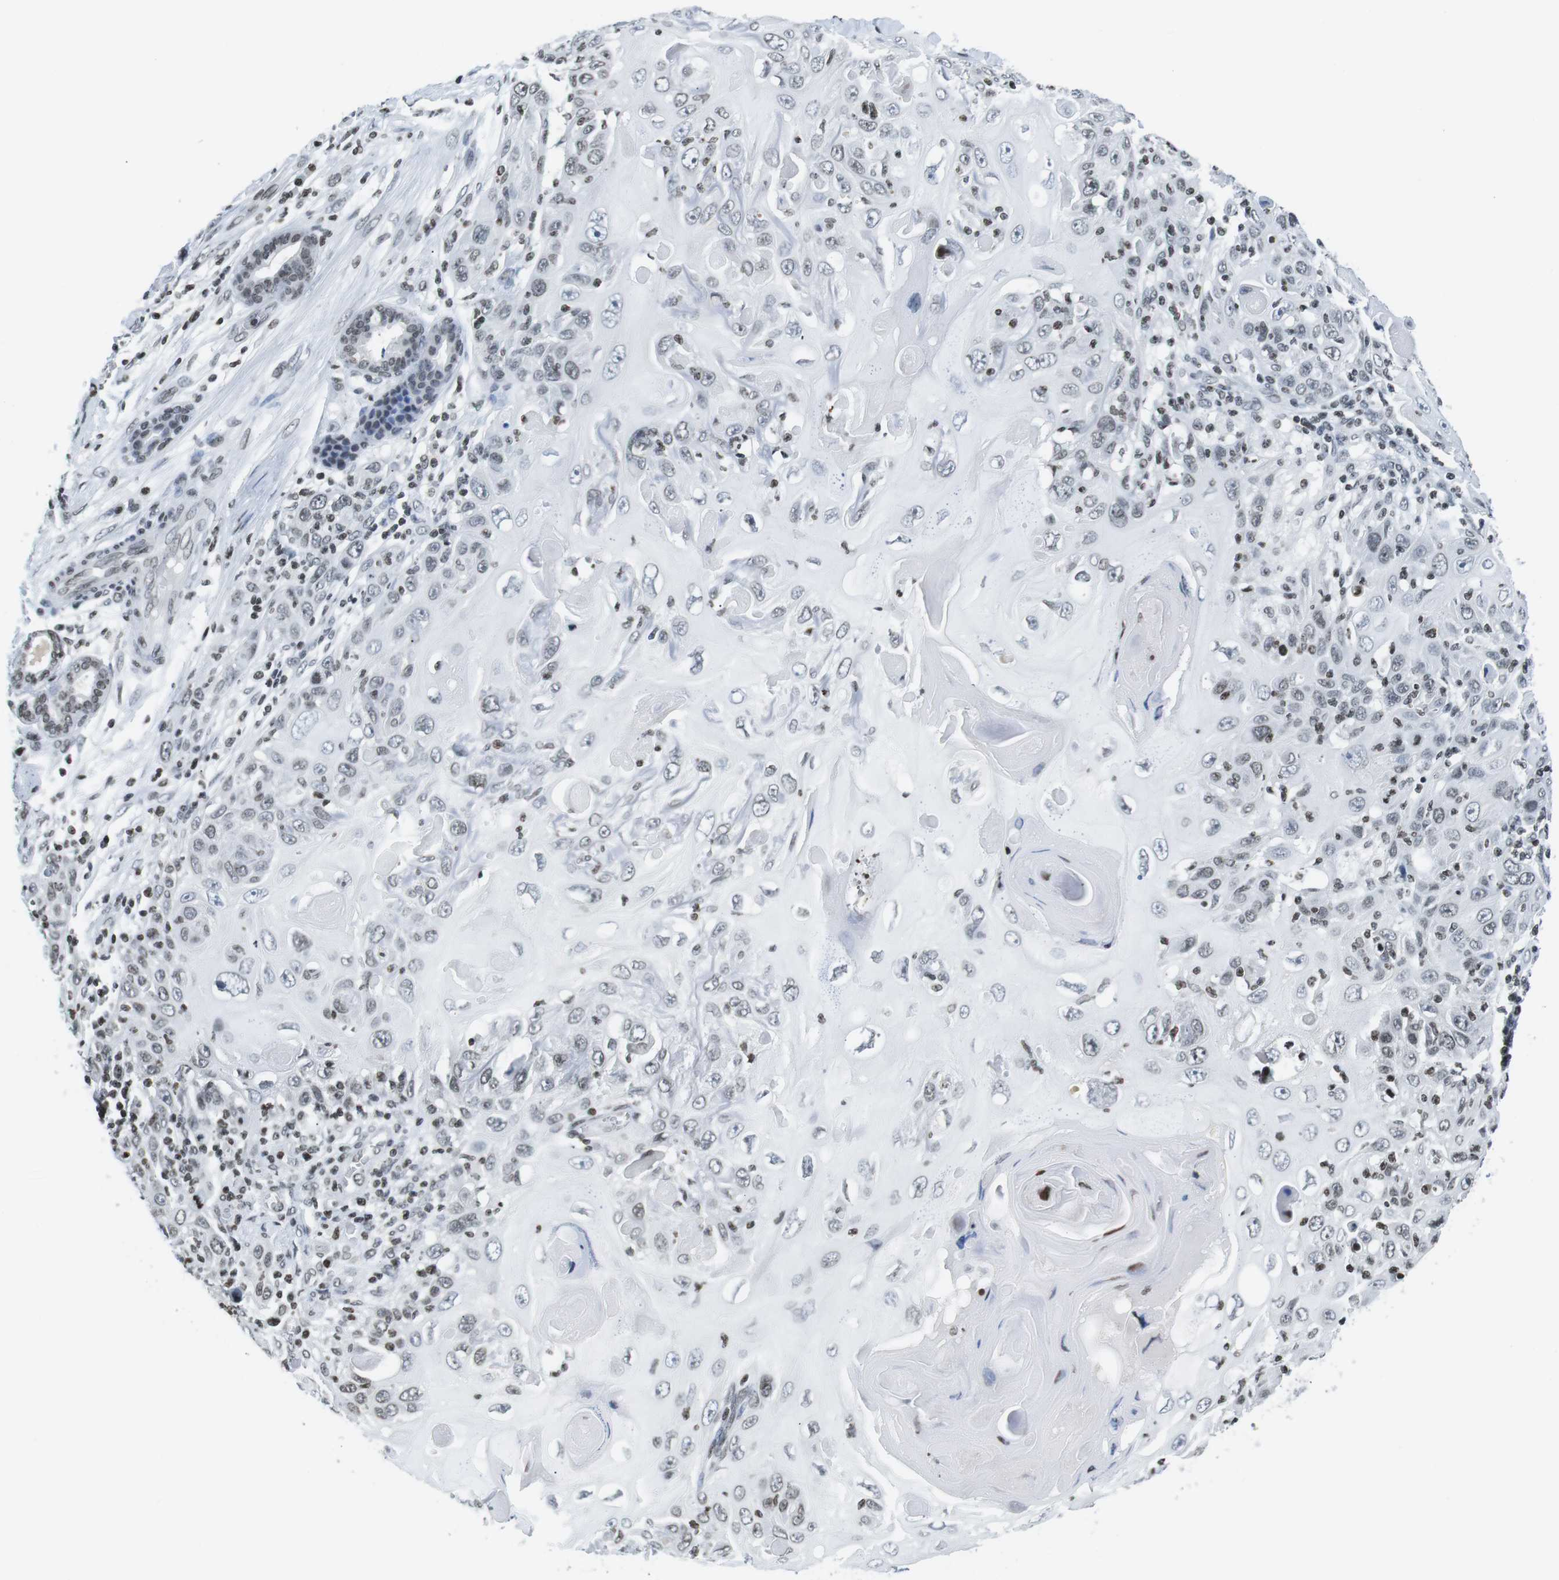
{"staining": {"intensity": "weak", "quantity": "<25%", "location": "nuclear"}, "tissue": "skin cancer", "cell_type": "Tumor cells", "image_type": "cancer", "snomed": [{"axis": "morphology", "description": "Squamous cell carcinoma, NOS"}, {"axis": "topography", "description": "Skin"}], "caption": "Tumor cells show no significant protein staining in squamous cell carcinoma (skin).", "gene": "E2F2", "patient": {"sex": "female", "age": 88}}